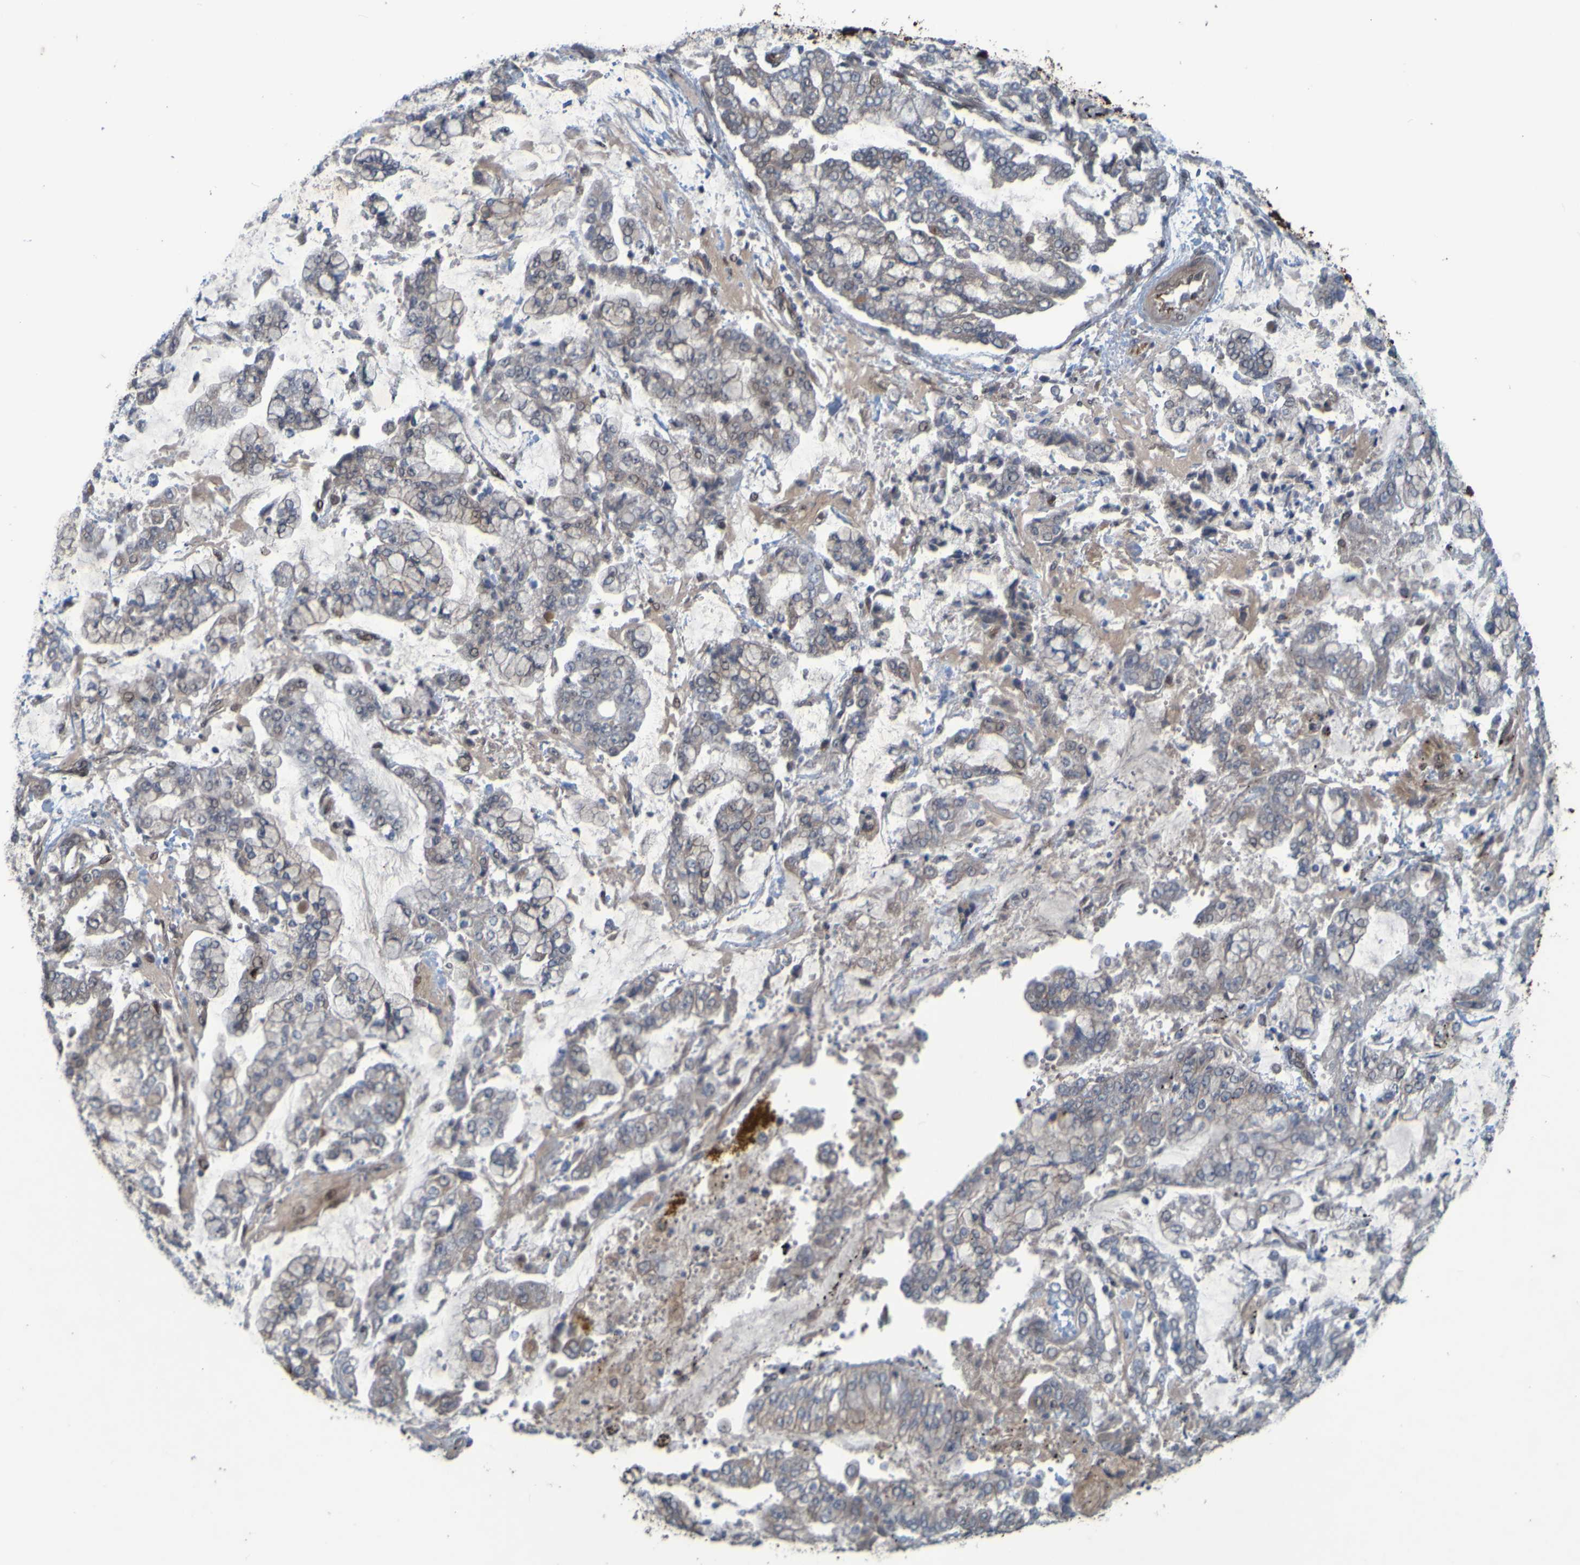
{"staining": {"intensity": "weak", "quantity": "<25%", "location": "cytoplasmic/membranous"}, "tissue": "stomach cancer", "cell_type": "Tumor cells", "image_type": "cancer", "snomed": [{"axis": "morphology", "description": "Adenocarcinoma, NOS"}, {"axis": "topography", "description": "Stomach"}], "caption": "This is an immunohistochemistry (IHC) histopathology image of human stomach cancer (adenocarcinoma). There is no positivity in tumor cells.", "gene": "MCPH1", "patient": {"sex": "male", "age": 76}}